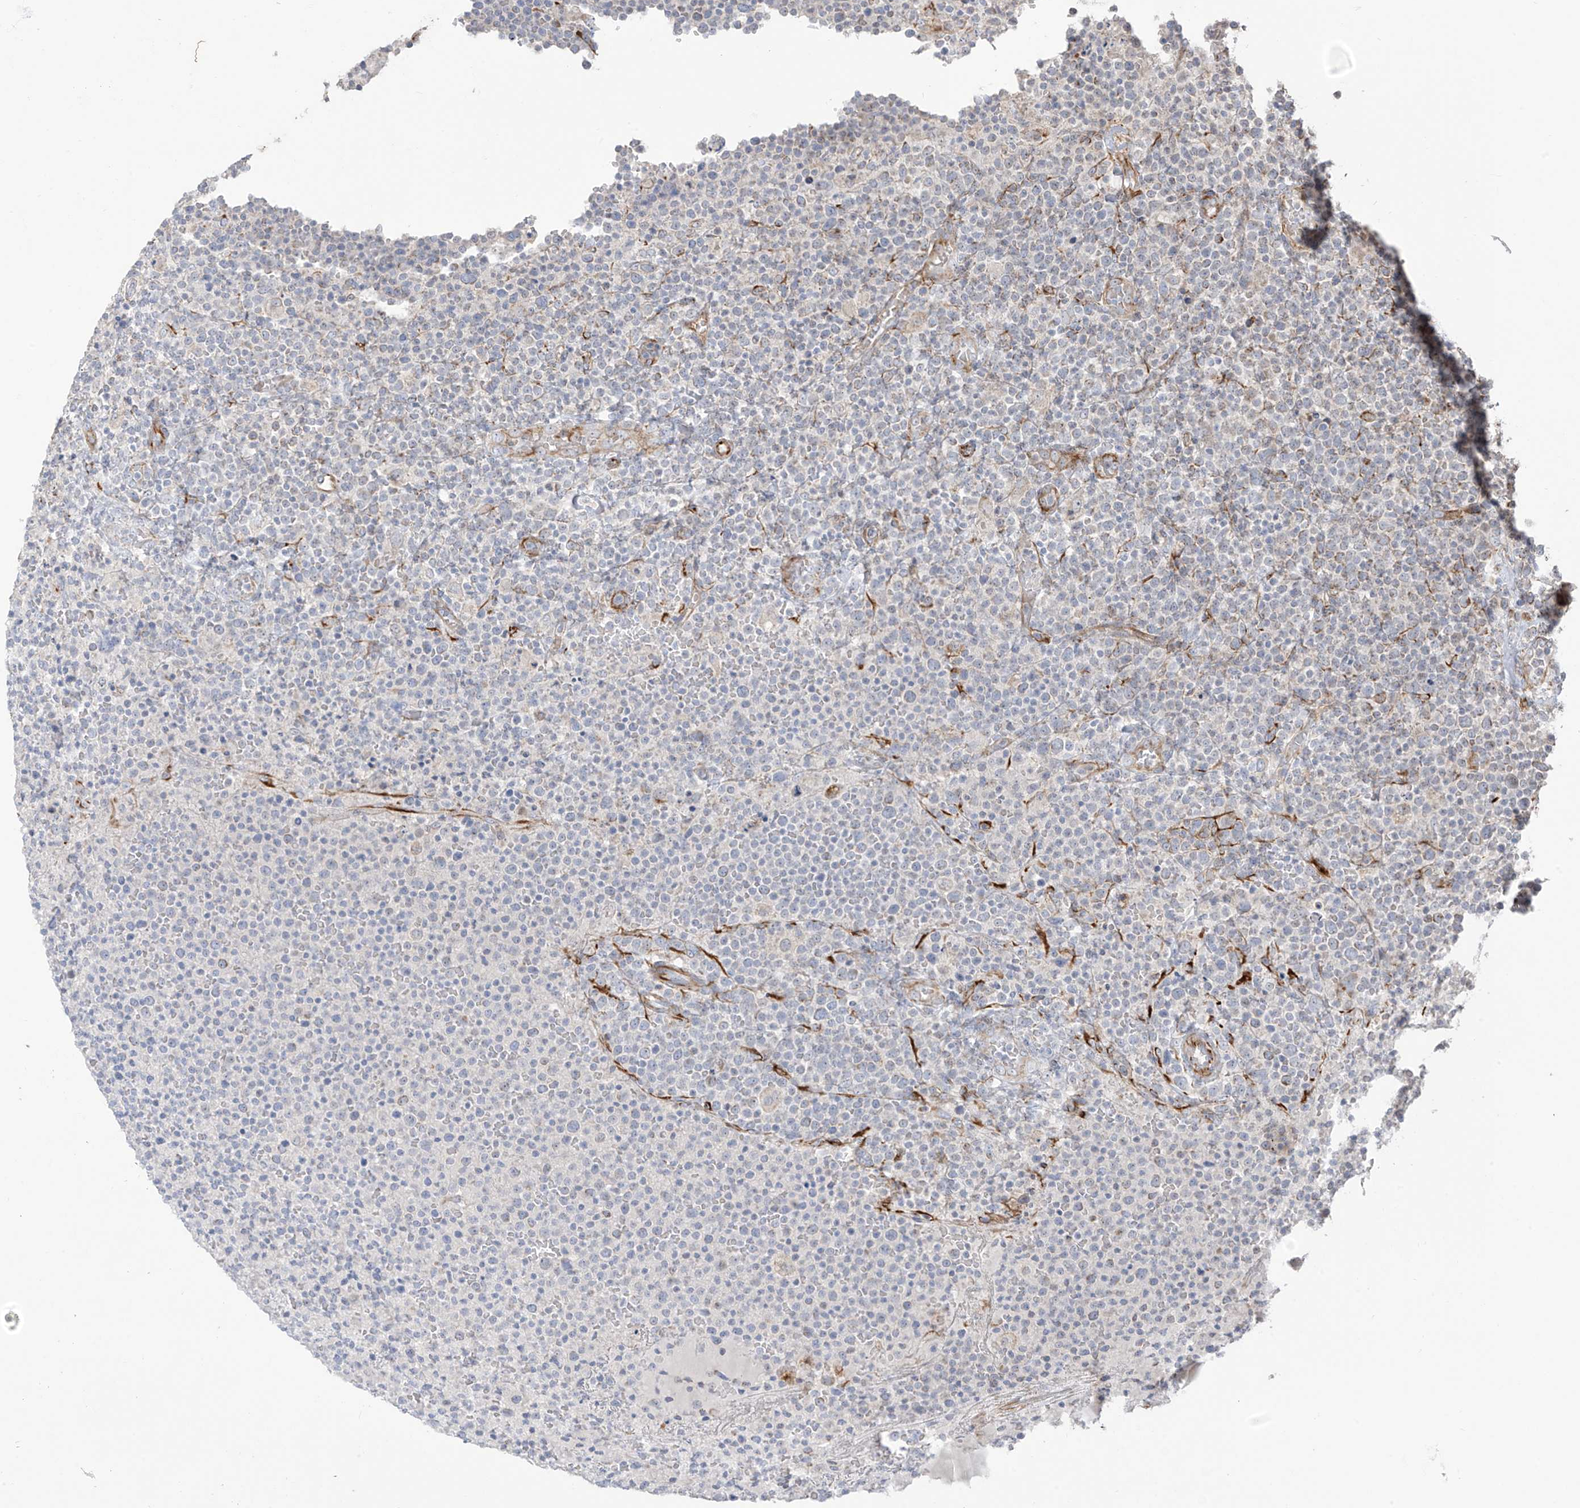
{"staining": {"intensity": "negative", "quantity": "none", "location": "none"}, "tissue": "lymphoma", "cell_type": "Tumor cells", "image_type": "cancer", "snomed": [{"axis": "morphology", "description": "Malignant lymphoma, non-Hodgkin's type, High grade"}, {"axis": "topography", "description": "Lymph node"}], "caption": "Human lymphoma stained for a protein using immunohistochemistry exhibits no staining in tumor cells.", "gene": "DCDC2", "patient": {"sex": "male", "age": 61}}